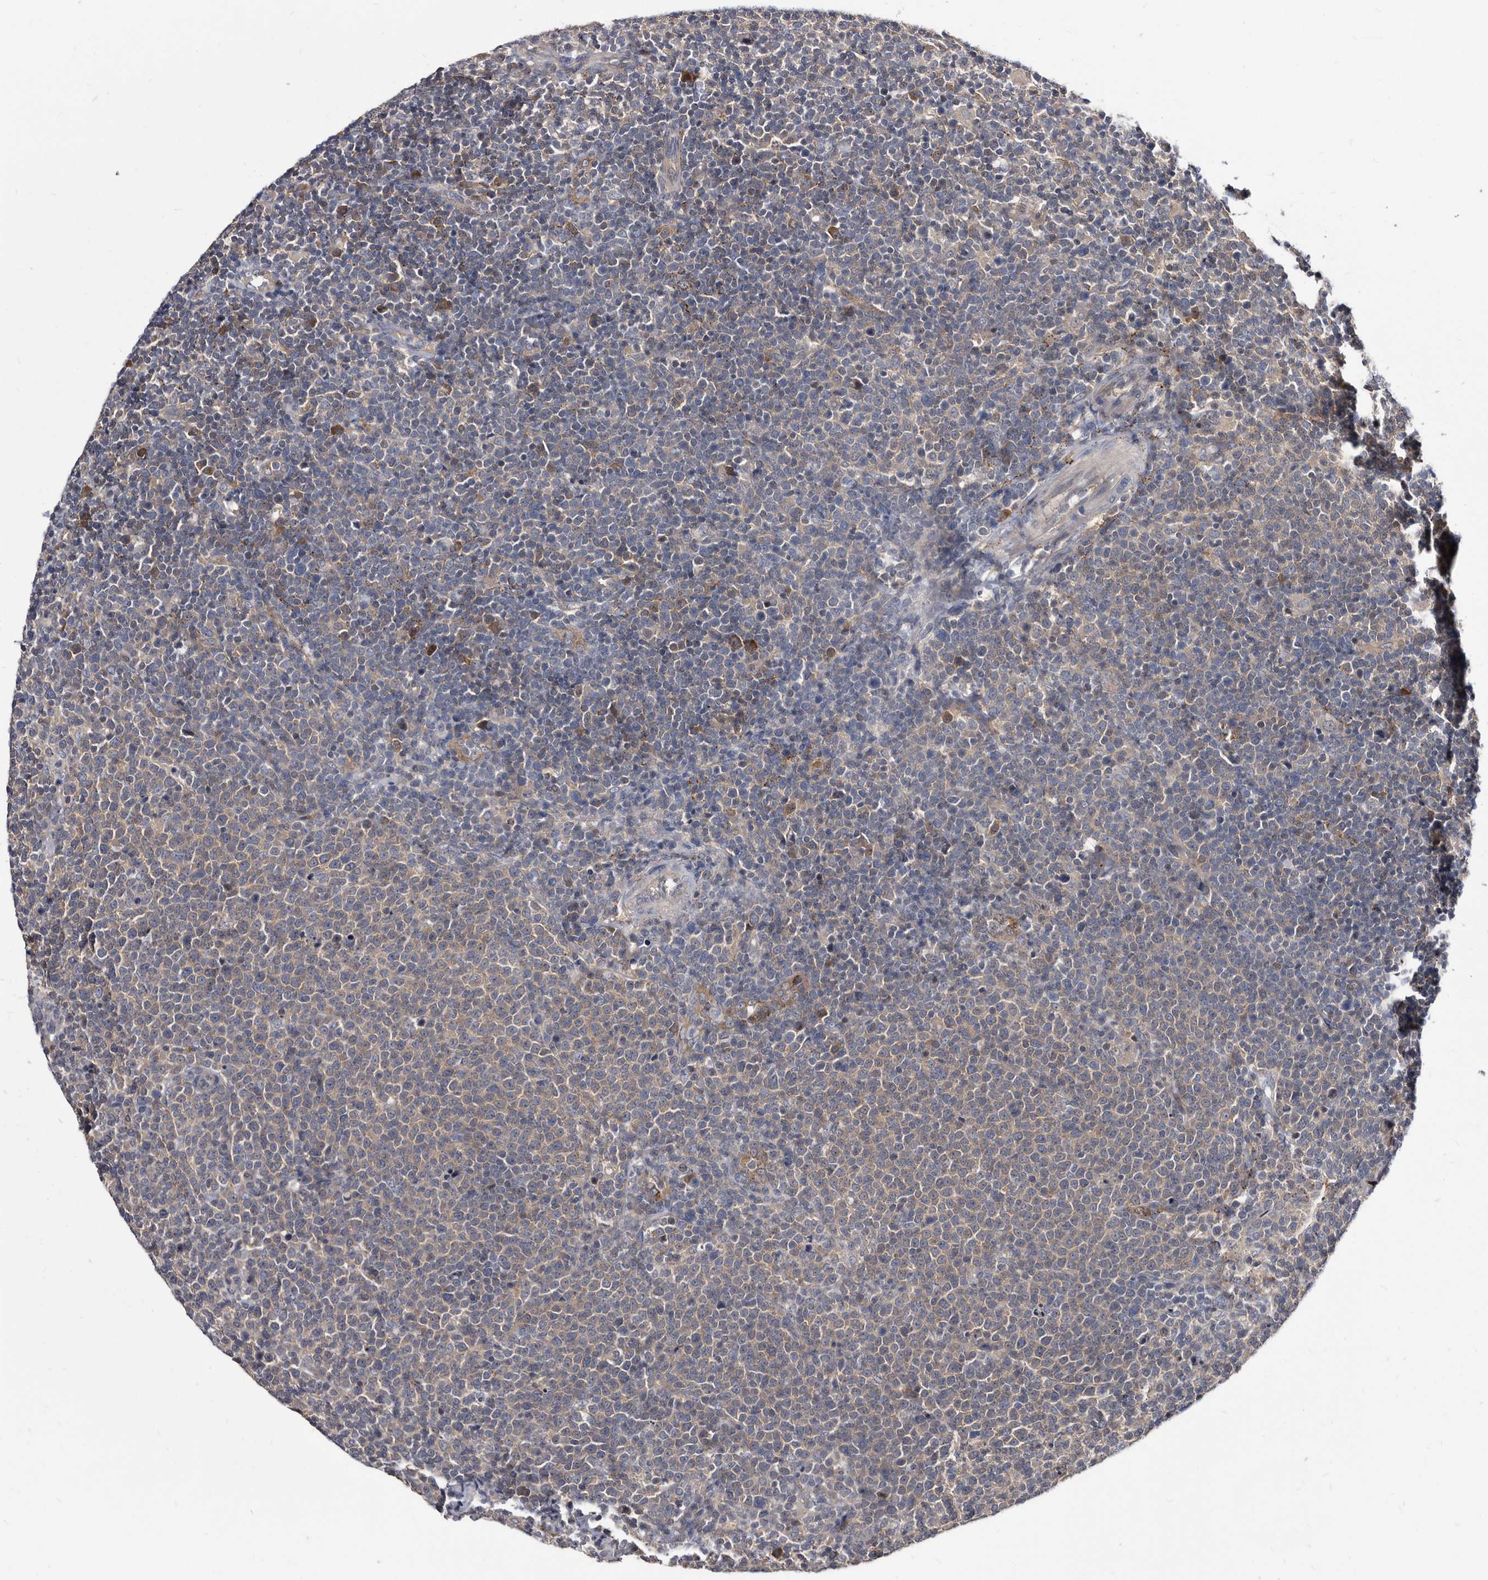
{"staining": {"intensity": "weak", "quantity": "25%-75%", "location": "cytoplasmic/membranous"}, "tissue": "lymphoma", "cell_type": "Tumor cells", "image_type": "cancer", "snomed": [{"axis": "morphology", "description": "Malignant lymphoma, non-Hodgkin's type, High grade"}, {"axis": "topography", "description": "Lymph node"}], "caption": "Weak cytoplasmic/membranous protein expression is seen in about 25%-75% of tumor cells in high-grade malignant lymphoma, non-Hodgkin's type.", "gene": "ABCF2", "patient": {"sex": "male", "age": 61}}